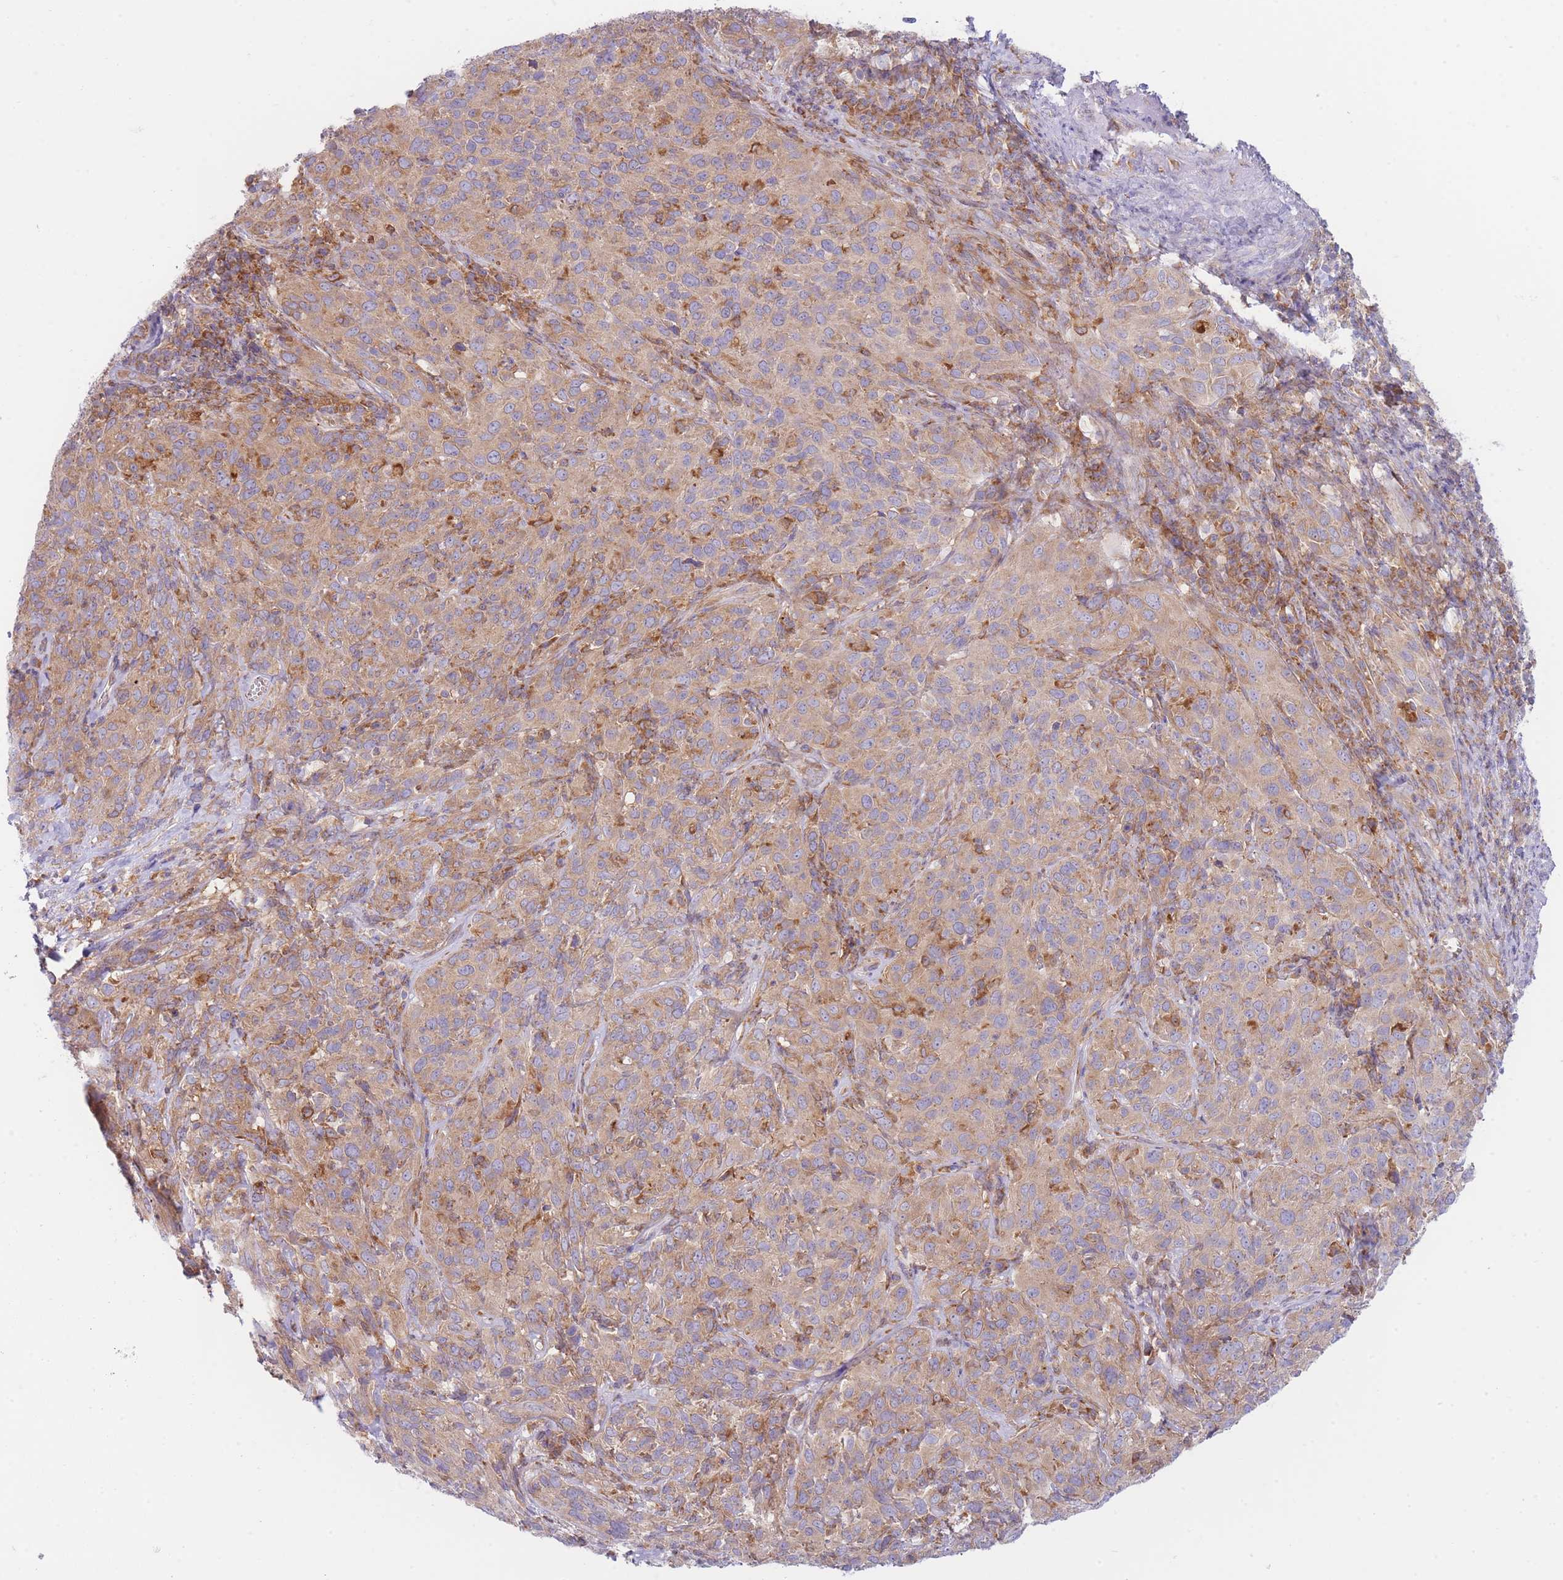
{"staining": {"intensity": "moderate", "quantity": ">75%", "location": "cytoplasmic/membranous"}, "tissue": "cervical cancer", "cell_type": "Tumor cells", "image_type": "cancer", "snomed": [{"axis": "morphology", "description": "Squamous cell carcinoma, NOS"}, {"axis": "topography", "description": "Cervix"}], "caption": "IHC of human squamous cell carcinoma (cervical) demonstrates medium levels of moderate cytoplasmic/membranous positivity in approximately >75% of tumor cells.", "gene": "SH2B2", "patient": {"sex": "female", "age": 51}}